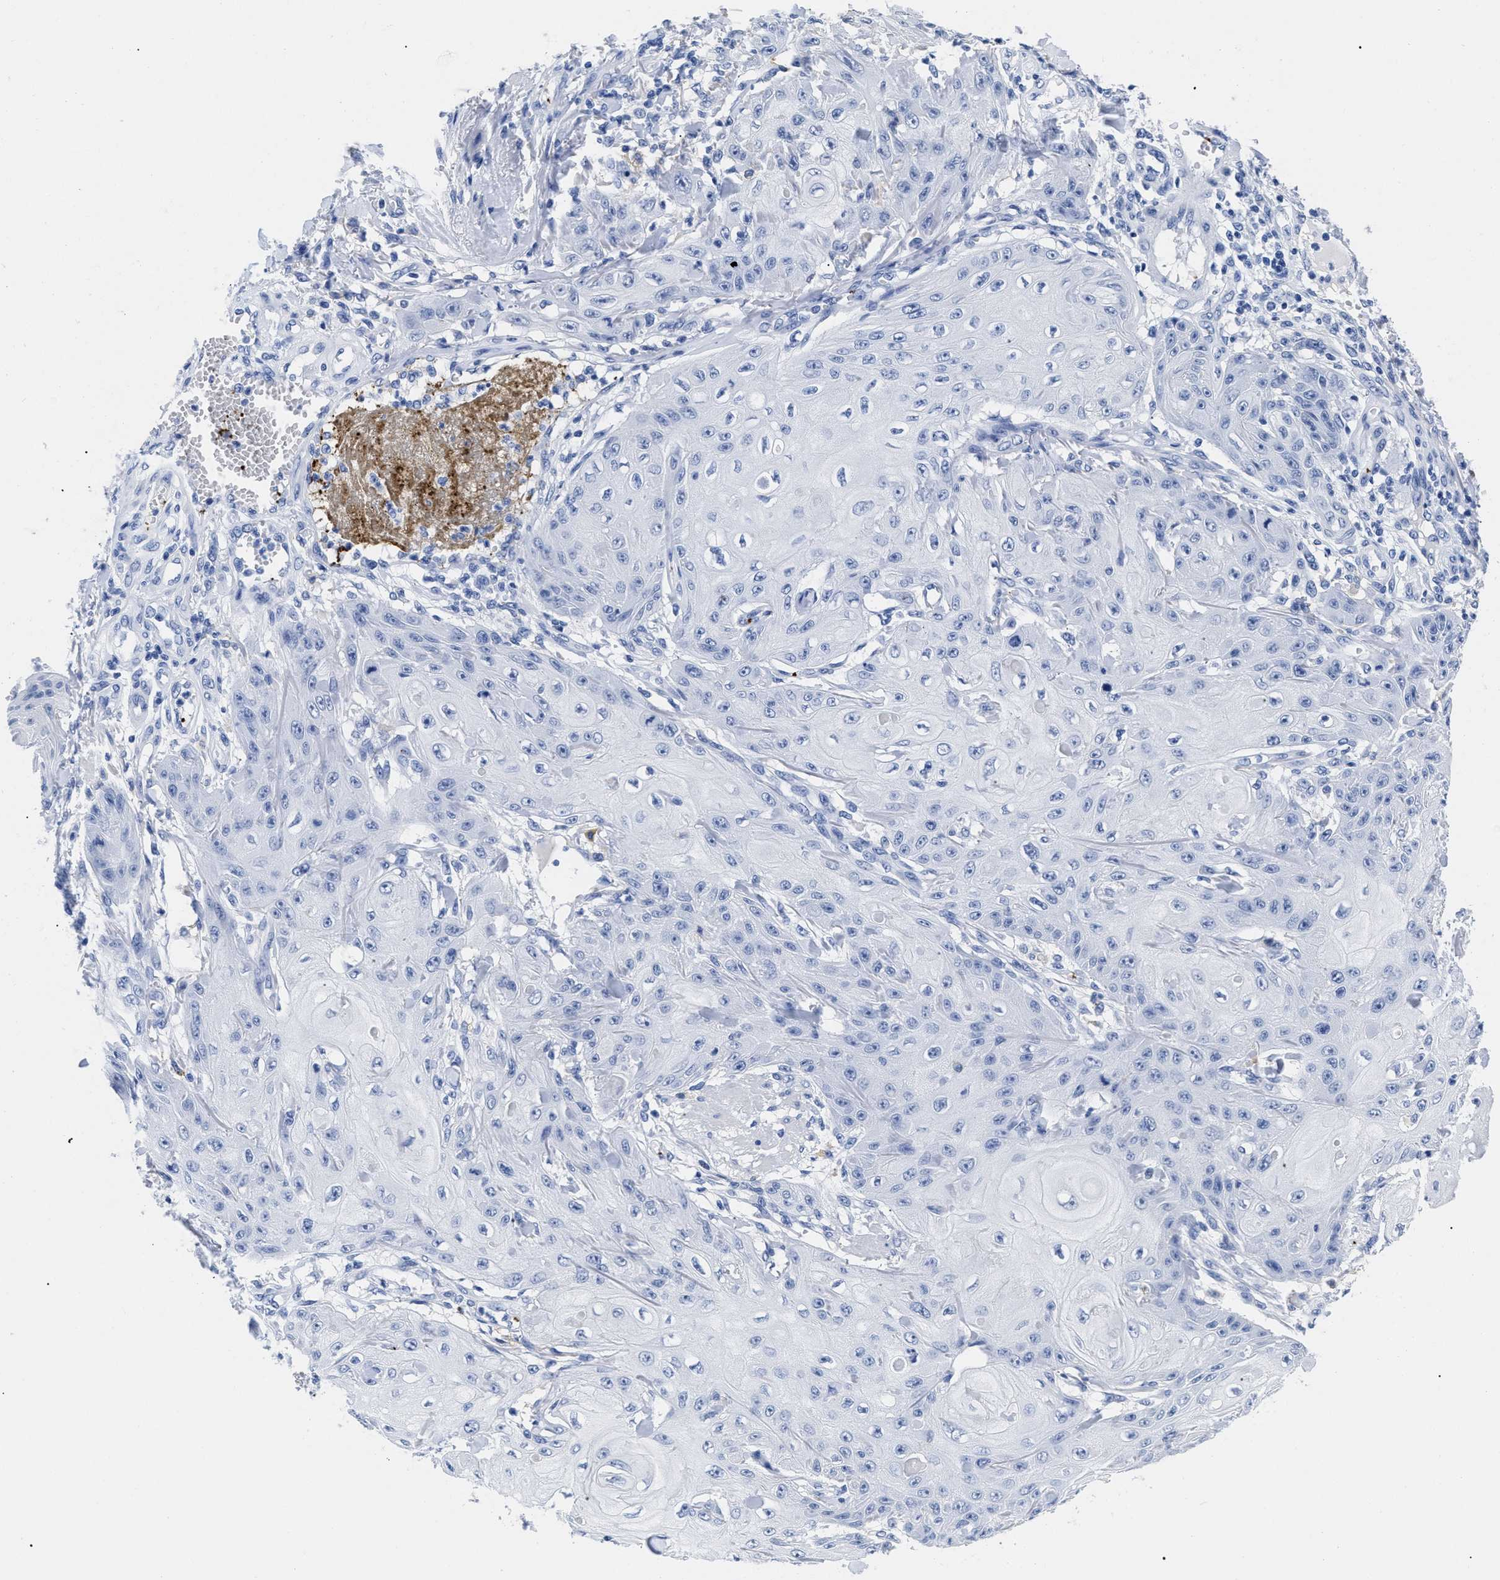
{"staining": {"intensity": "negative", "quantity": "none", "location": "none"}, "tissue": "skin cancer", "cell_type": "Tumor cells", "image_type": "cancer", "snomed": [{"axis": "morphology", "description": "Squamous cell carcinoma, NOS"}, {"axis": "topography", "description": "Skin"}], "caption": "The image demonstrates no staining of tumor cells in skin squamous cell carcinoma.", "gene": "TREML1", "patient": {"sex": "male", "age": 74}}